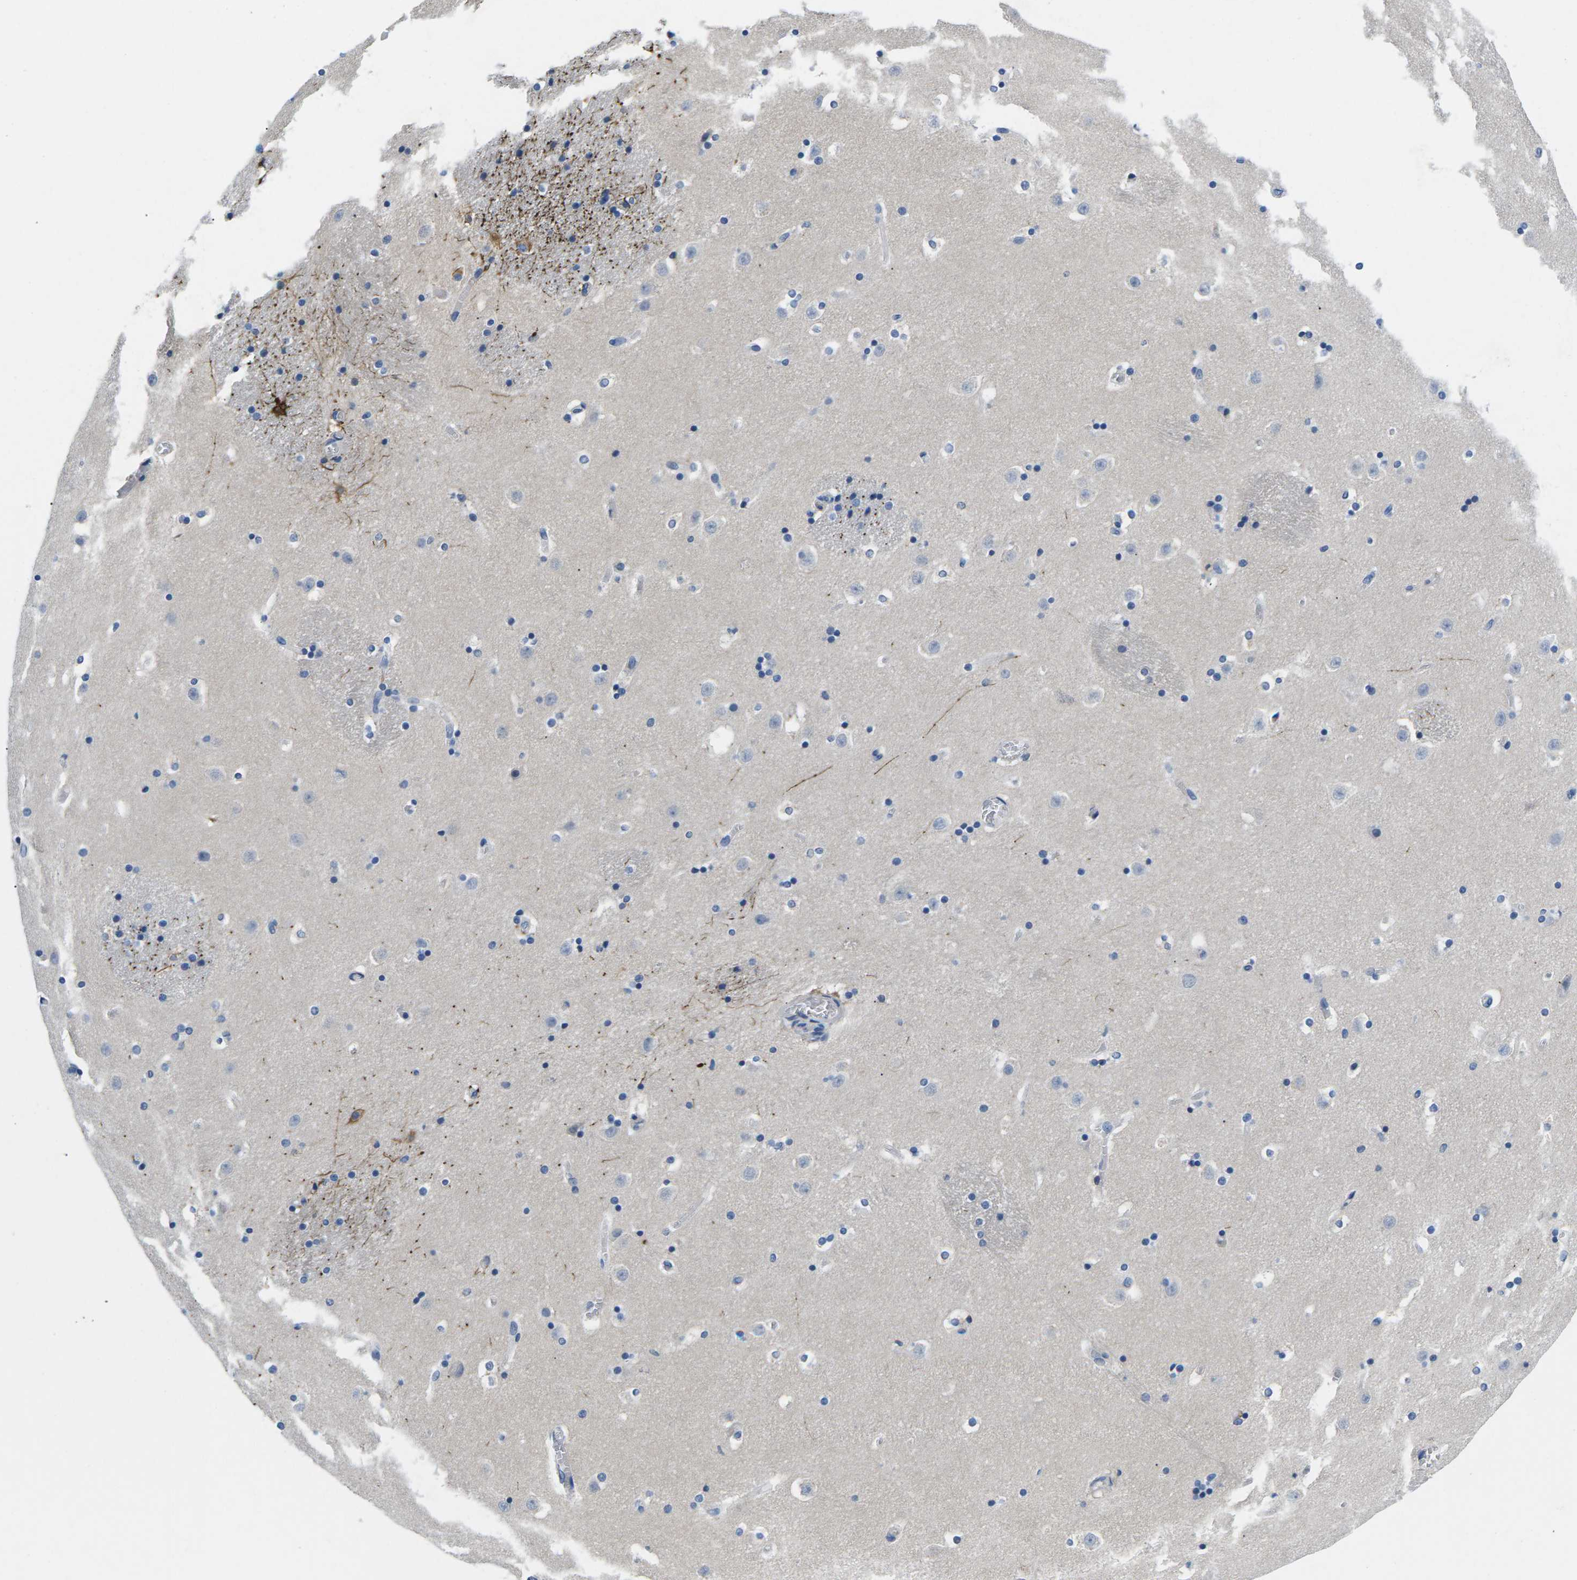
{"staining": {"intensity": "strong", "quantity": "<25%", "location": "cytoplasmic/membranous"}, "tissue": "caudate", "cell_type": "Glial cells", "image_type": "normal", "snomed": [{"axis": "morphology", "description": "Normal tissue, NOS"}, {"axis": "topography", "description": "Lateral ventricle wall"}], "caption": "Immunohistochemistry (IHC) staining of normal caudate, which exhibits medium levels of strong cytoplasmic/membranous expression in approximately <25% of glial cells indicating strong cytoplasmic/membranous protein staining. The staining was performed using DAB (3,3'-diaminobenzidine) (brown) for protein detection and nuclei were counterstained in hematoxylin (blue).", "gene": "TSPAN2", "patient": {"sex": "male", "age": 45}}